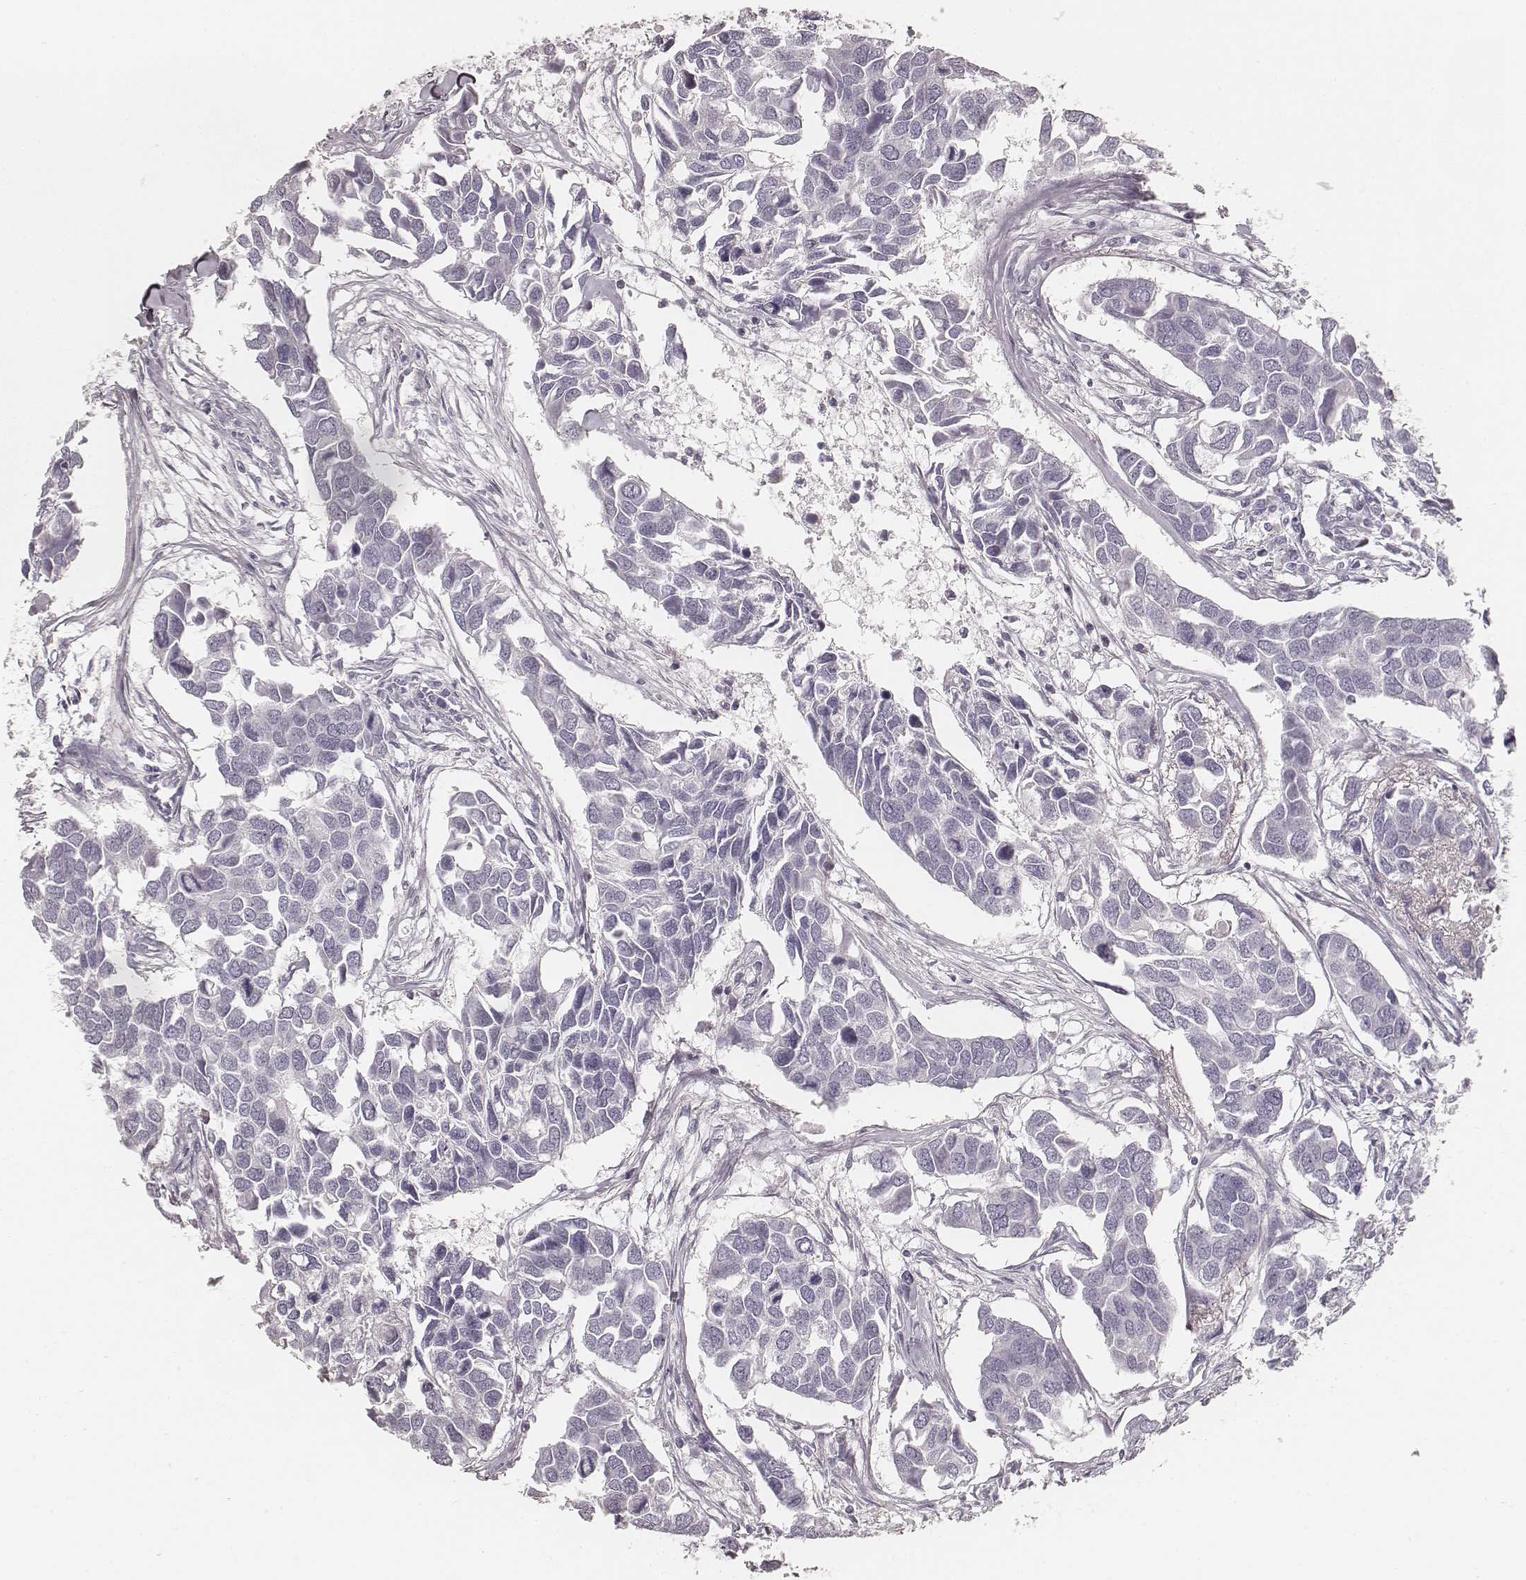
{"staining": {"intensity": "negative", "quantity": "none", "location": "none"}, "tissue": "breast cancer", "cell_type": "Tumor cells", "image_type": "cancer", "snomed": [{"axis": "morphology", "description": "Duct carcinoma"}, {"axis": "topography", "description": "Breast"}], "caption": "Immunohistochemical staining of human breast cancer displays no significant expression in tumor cells.", "gene": "HNF4G", "patient": {"sex": "female", "age": 83}}